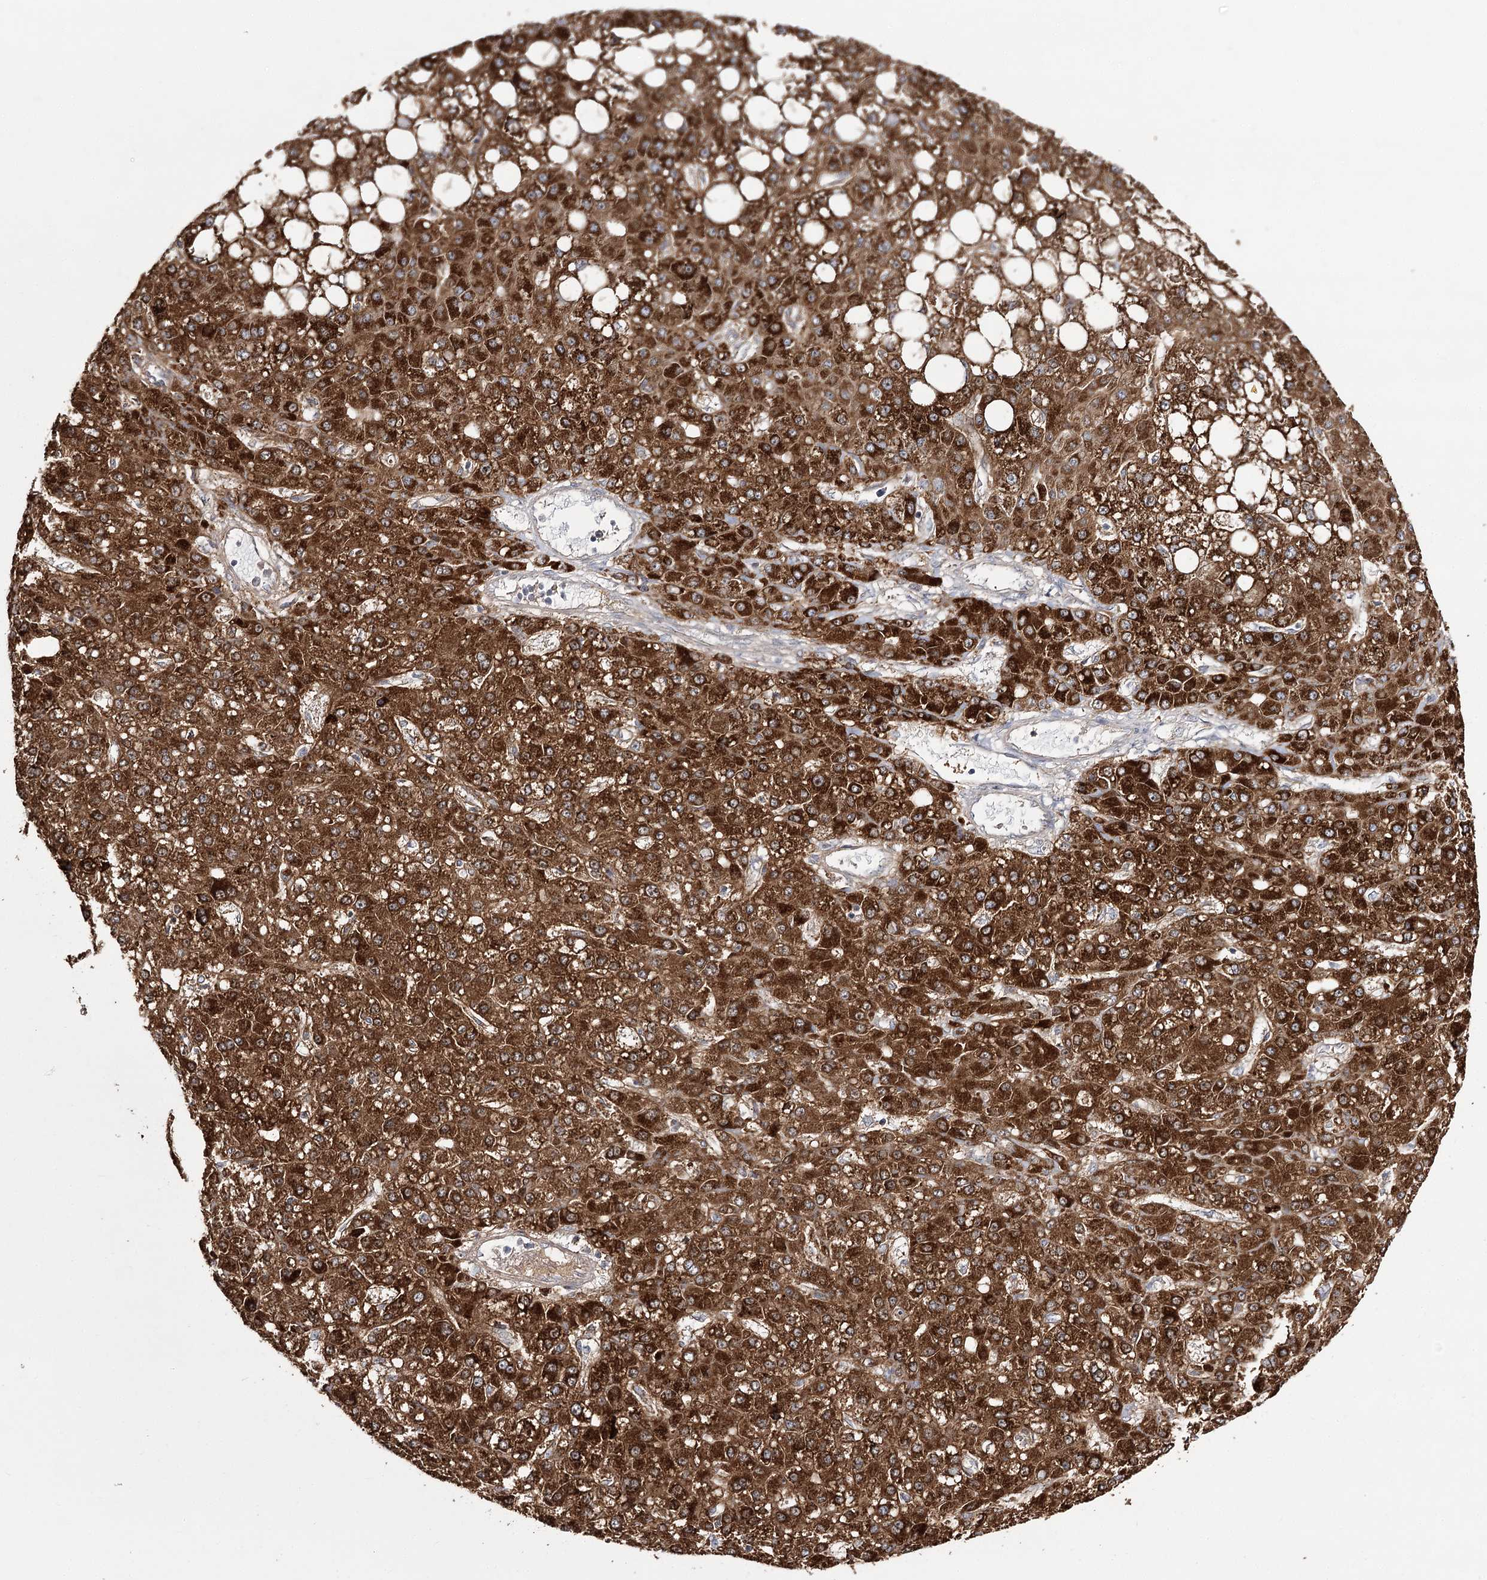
{"staining": {"intensity": "strong", "quantity": ">75%", "location": "cytoplasmic/membranous"}, "tissue": "liver cancer", "cell_type": "Tumor cells", "image_type": "cancer", "snomed": [{"axis": "morphology", "description": "Carcinoma, Hepatocellular, NOS"}, {"axis": "topography", "description": "Liver"}], "caption": "Brown immunohistochemical staining in liver cancer exhibits strong cytoplasmic/membranous staining in approximately >75% of tumor cells.", "gene": "NADK2", "patient": {"sex": "male", "age": 67}}